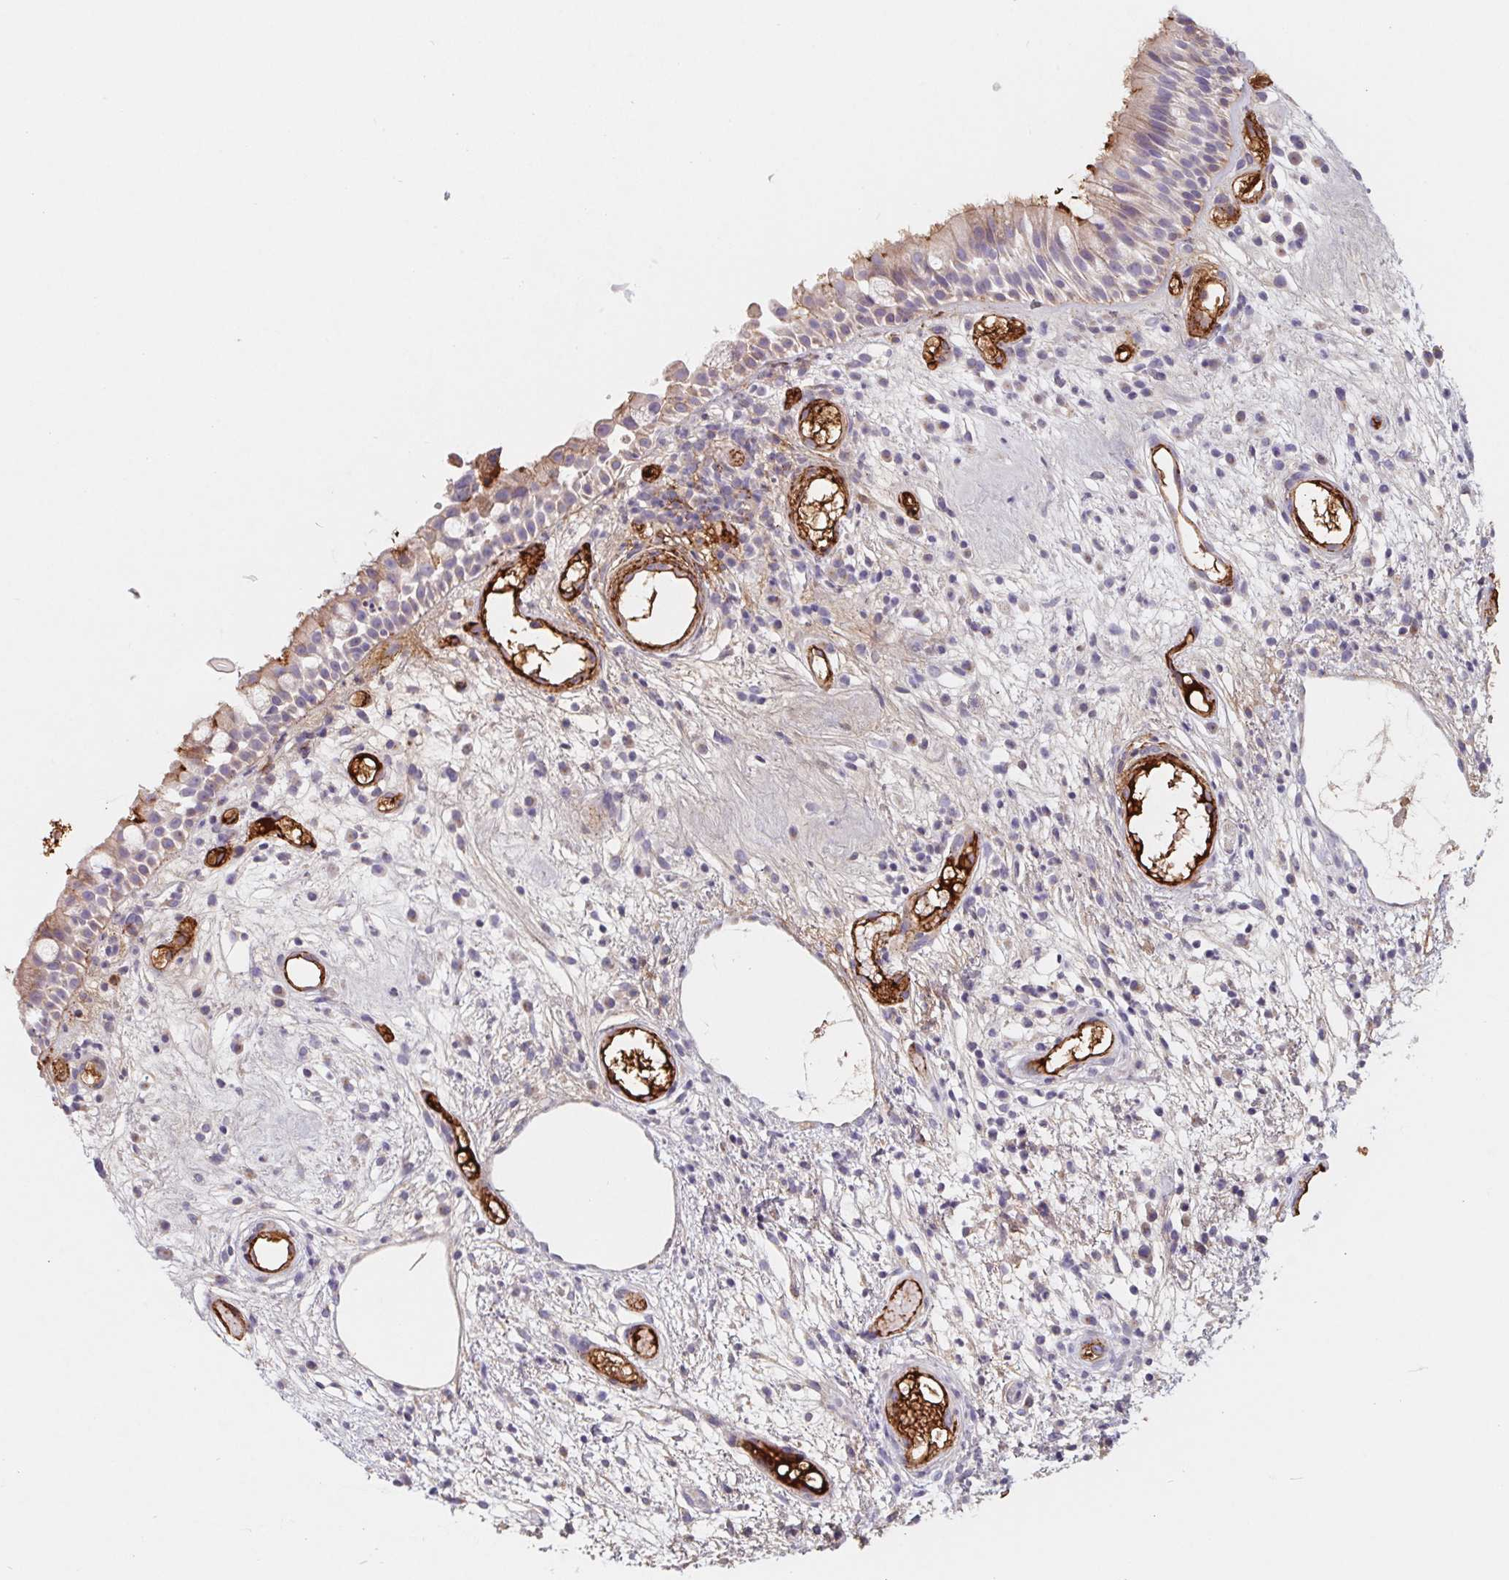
{"staining": {"intensity": "negative", "quantity": "none", "location": "none"}, "tissue": "nasopharynx", "cell_type": "Respiratory epithelial cells", "image_type": "normal", "snomed": [{"axis": "morphology", "description": "Normal tissue, NOS"}, {"axis": "morphology", "description": "Inflammation, NOS"}, {"axis": "topography", "description": "Nasopharynx"}], "caption": "High magnification brightfield microscopy of benign nasopharynx stained with DAB (3,3'-diaminobenzidine) (brown) and counterstained with hematoxylin (blue): respiratory epithelial cells show no significant expression. (Immunohistochemistry, brightfield microscopy, high magnification).", "gene": "LPA", "patient": {"sex": "male", "age": 54}}